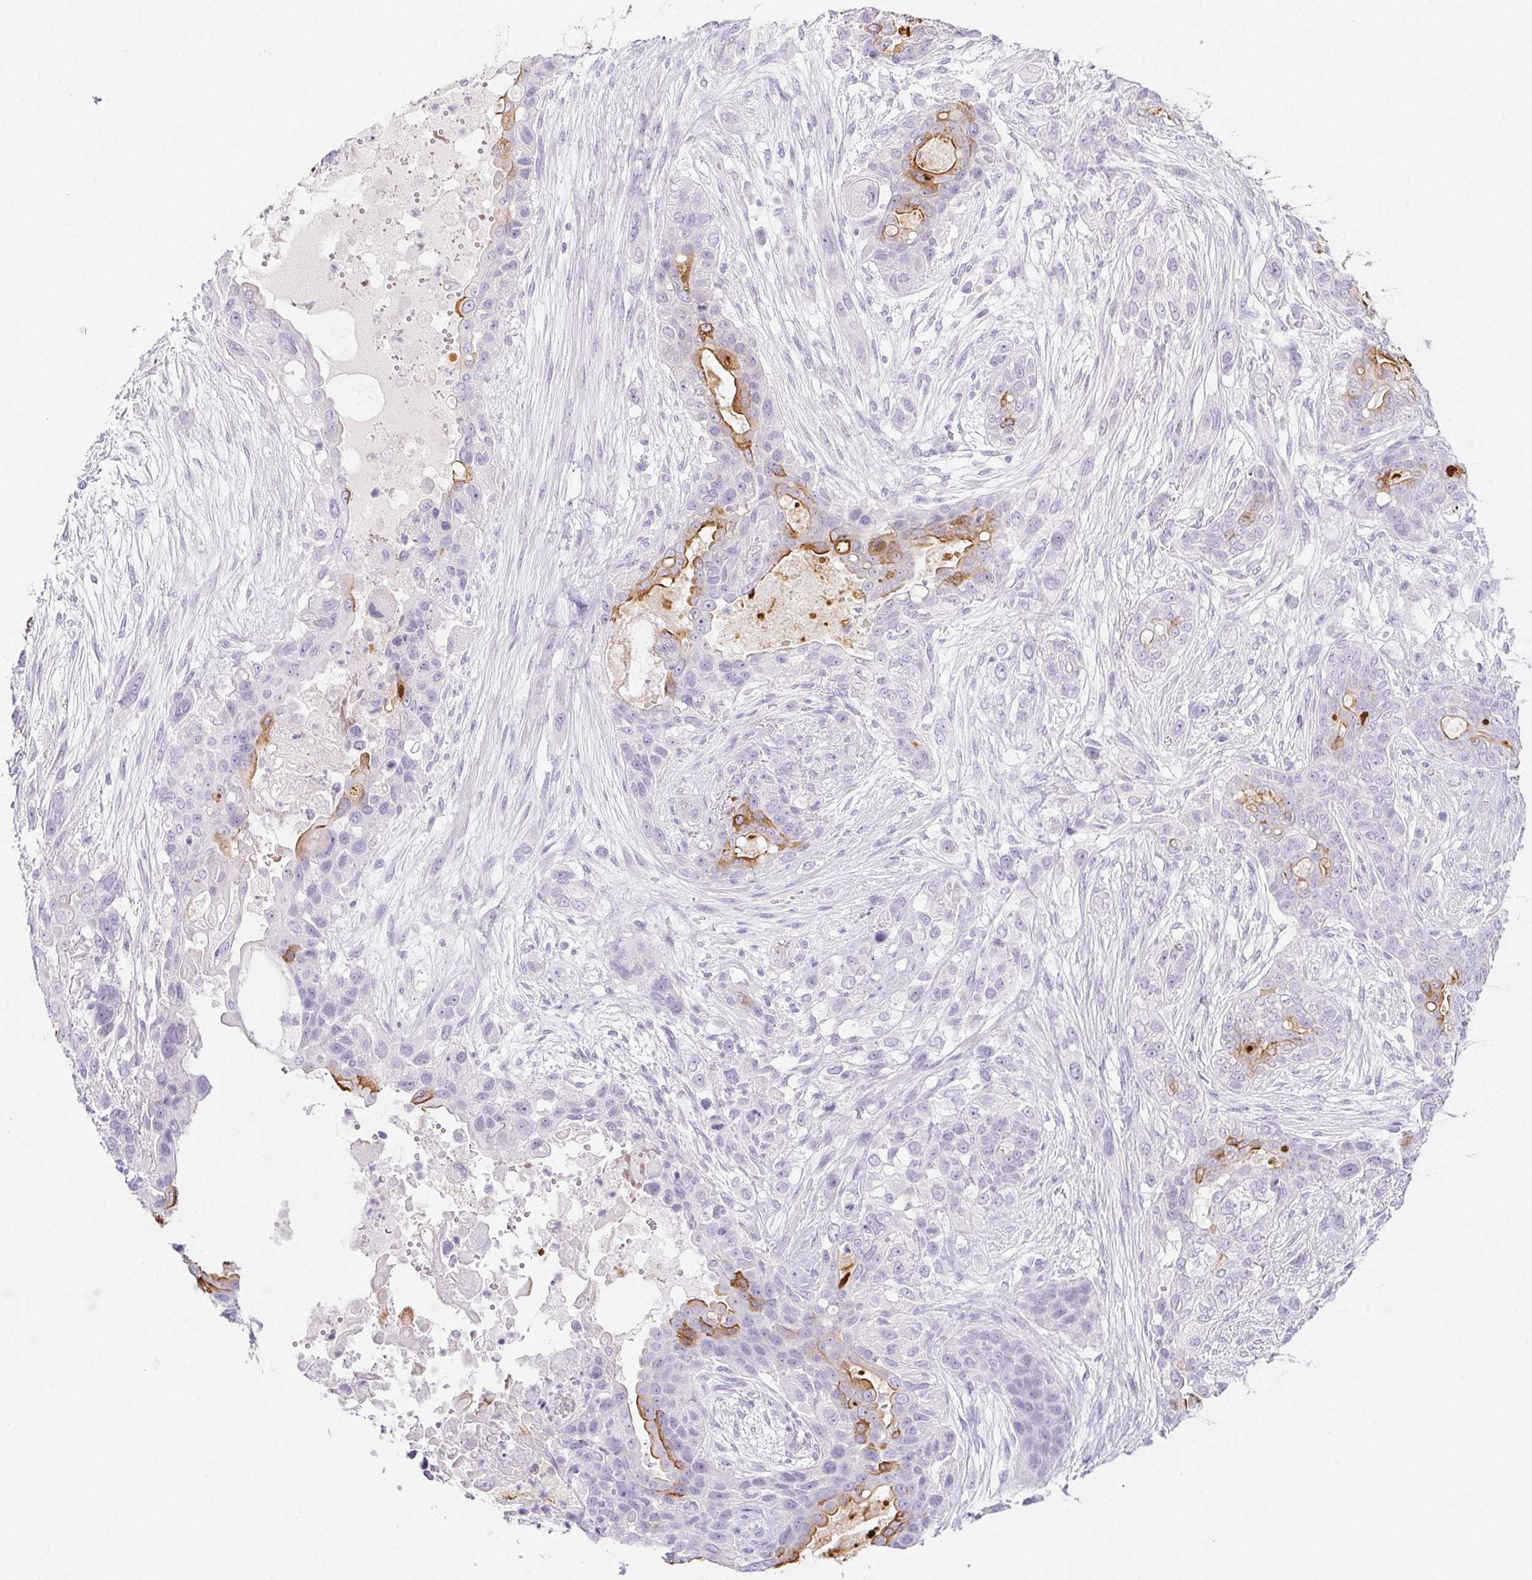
{"staining": {"intensity": "moderate", "quantity": "<25%", "location": "cytoplasmic/membranous"}, "tissue": "lung cancer", "cell_type": "Tumor cells", "image_type": "cancer", "snomed": [{"axis": "morphology", "description": "Squamous cell carcinoma, NOS"}, {"axis": "topography", "description": "Lung"}], "caption": "Protein positivity by IHC demonstrates moderate cytoplasmic/membranous expression in approximately <25% of tumor cells in squamous cell carcinoma (lung). Immunohistochemistry stains the protein of interest in brown and the nuclei are stained blue.", "gene": "PI3", "patient": {"sex": "female", "age": 70}}